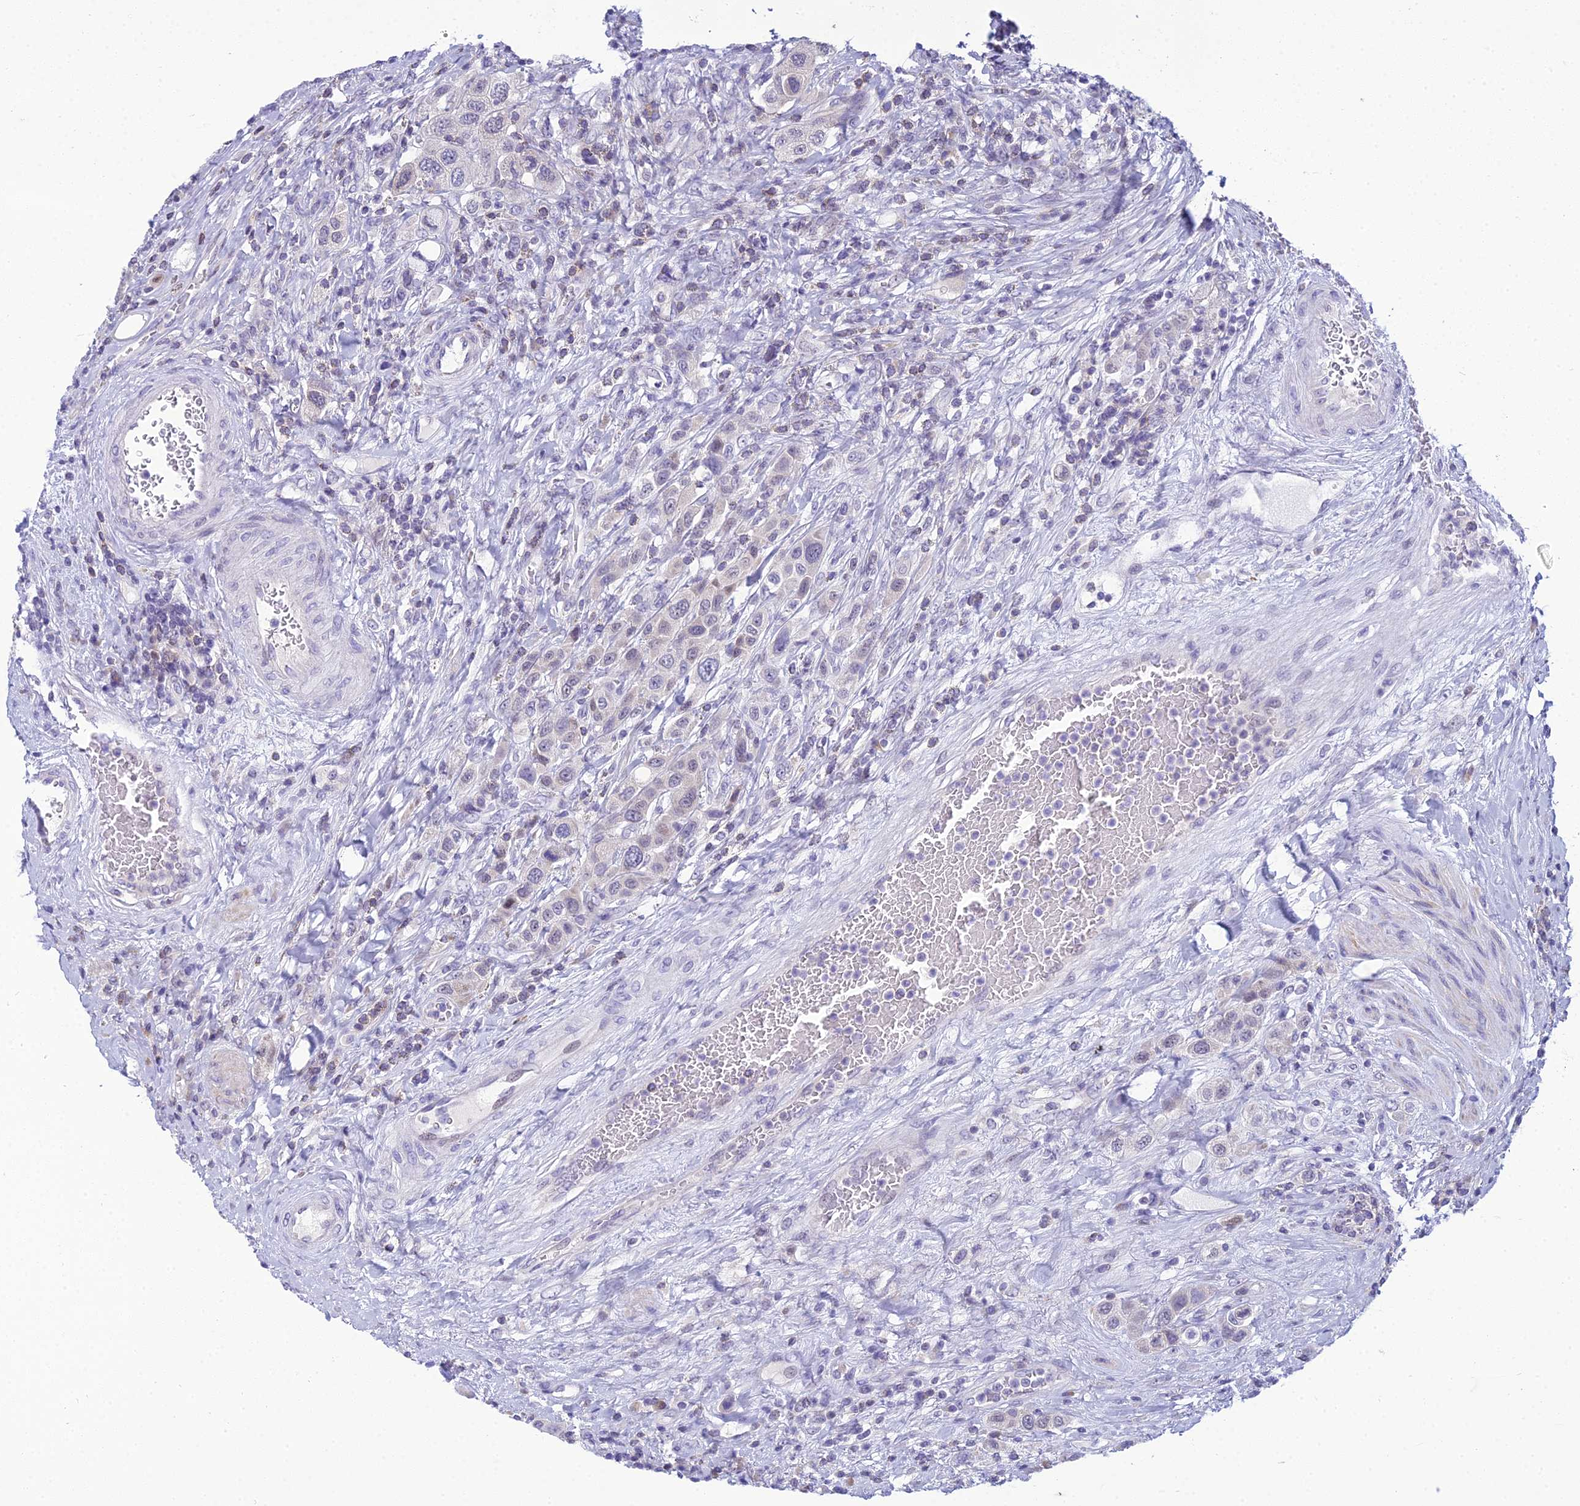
{"staining": {"intensity": "negative", "quantity": "none", "location": "none"}, "tissue": "urothelial cancer", "cell_type": "Tumor cells", "image_type": "cancer", "snomed": [{"axis": "morphology", "description": "Urothelial carcinoma, High grade"}, {"axis": "topography", "description": "Urinary bladder"}], "caption": "Protein analysis of urothelial cancer shows no significant staining in tumor cells.", "gene": "ZMIZ1", "patient": {"sex": "male", "age": 50}}